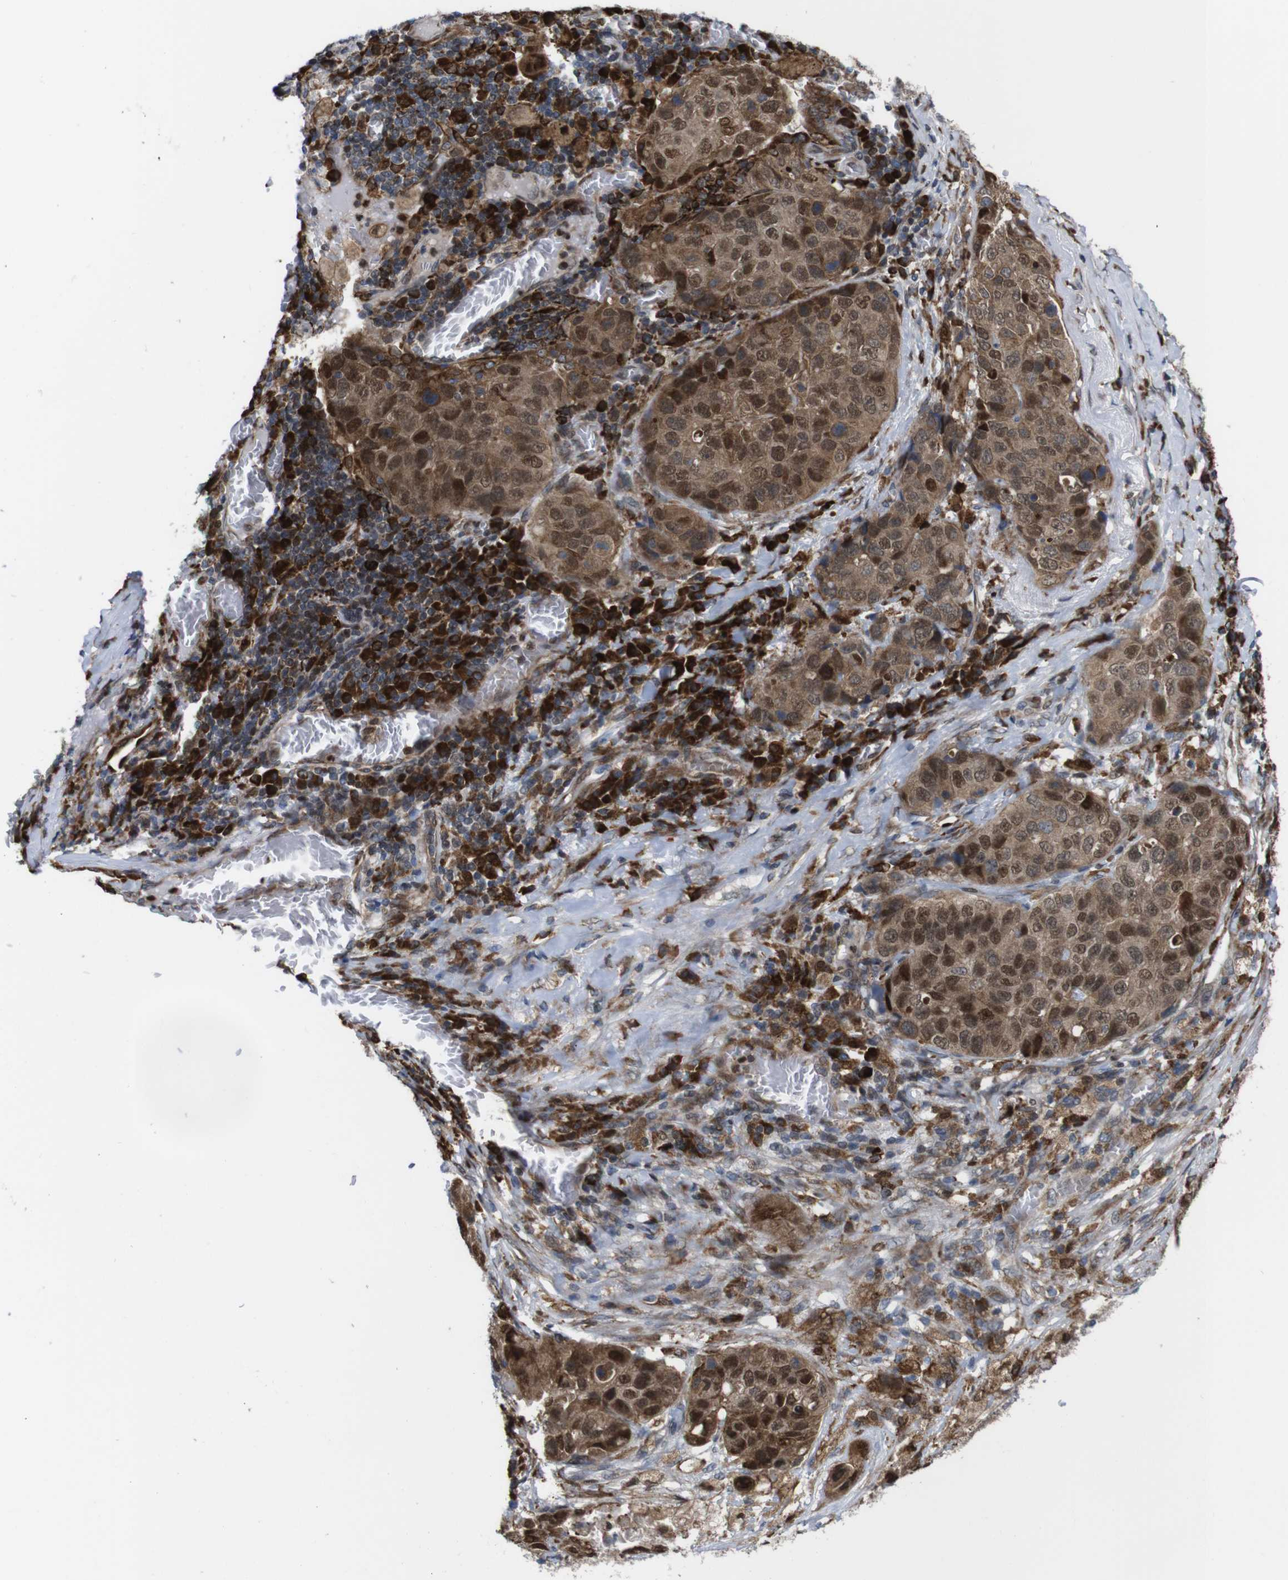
{"staining": {"intensity": "moderate", "quantity": ">75%", "location": "cytoplasmic/membranous,nuclear"}, "tissue": "lung cancer", "cell_type": "Tumor cells", "image_type": "cancer", "snomed": [{"axis": "morphology", "description": "Squamous cell carcinoma, NOS"}, {"axis": "topography", "description": "Lung"}], "caption": "A brown stain labels moderate cytoplasmic/membranous and nuclear expression of a protein in human lung cancer tumor cells. (DAB IHC, brown staining for protein, blue staining for nuclei).", "gene": "PTPN1", "patient": {"sex": "male", "age": 57}}